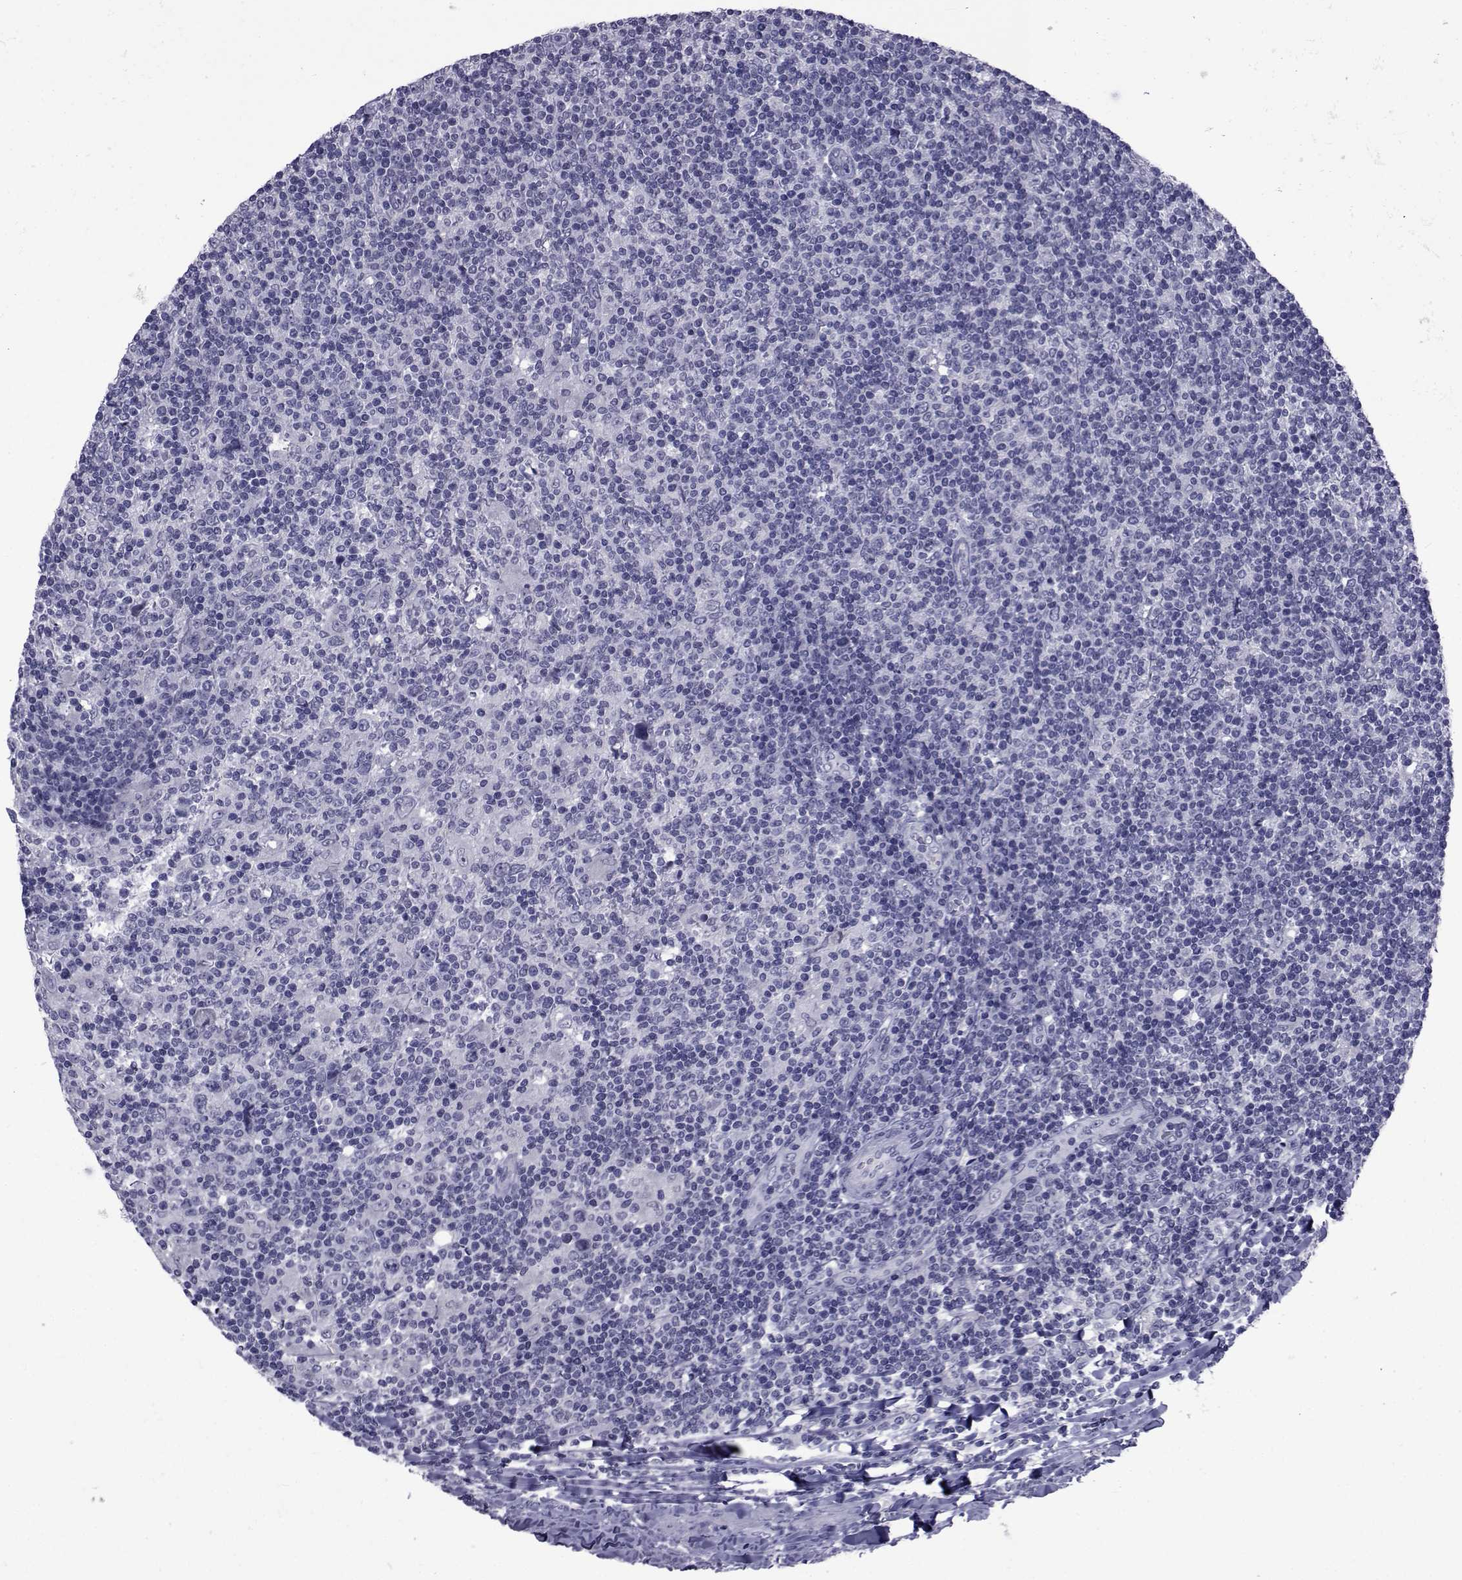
{"staining": {"intensity": "negative", "quantity": "none", "location": "none"}, "tissue": "lymphoma", "cell_type": "Tumor cells", "image_type": "cancer", "snomed": [{"axis": "morphology", "description": "Hodgkin's disease, NOS"}, {"axis": "topography", "description": "Lymph node"}], "caption": "Immunohistochemical staining of human lymphoma exhibits no significant staining in tumor cells.", "gene": "SEMA5B", "patient": {"sex": "male", "age": 40}}